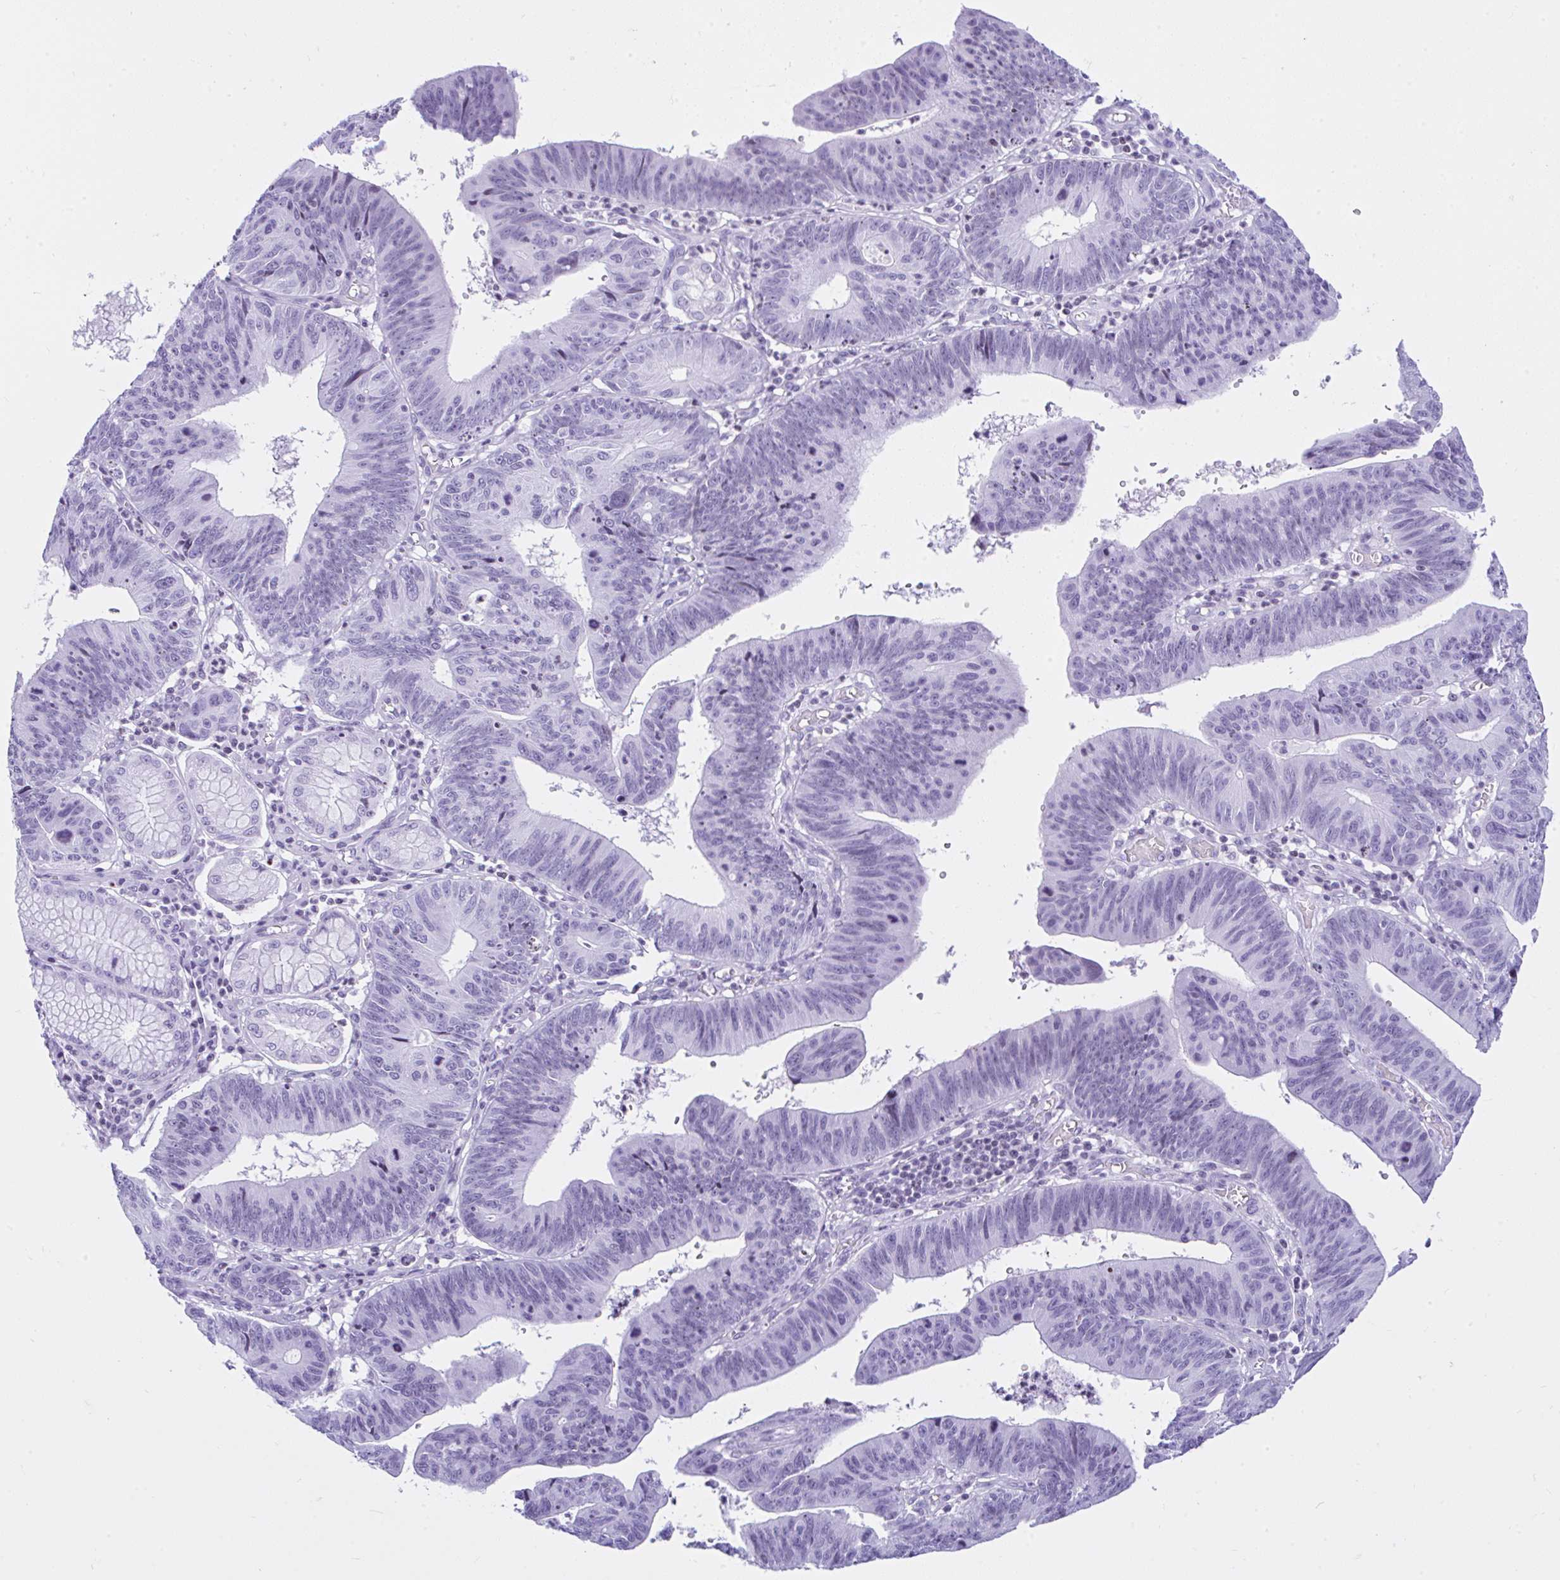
{"staining": {"intensity": "negative", "quantity": "none", "location": "none"}, "tissue": "stomach cancer", "cell_type": "Tumor cells", "image_type": "cancer", "snomed": [{"axis": "morphology", "description": "Adenocarcinoma, NOS"}, {"axis": "topography", "description": "Stomach"}], "caption": "A photomicrograph of stomach cancer (adenocarcinoma) stained for a protein displays no brown staining in tumor cells.", "gene": "KRT27", "patient": {"sex": "male", "age": 59}}